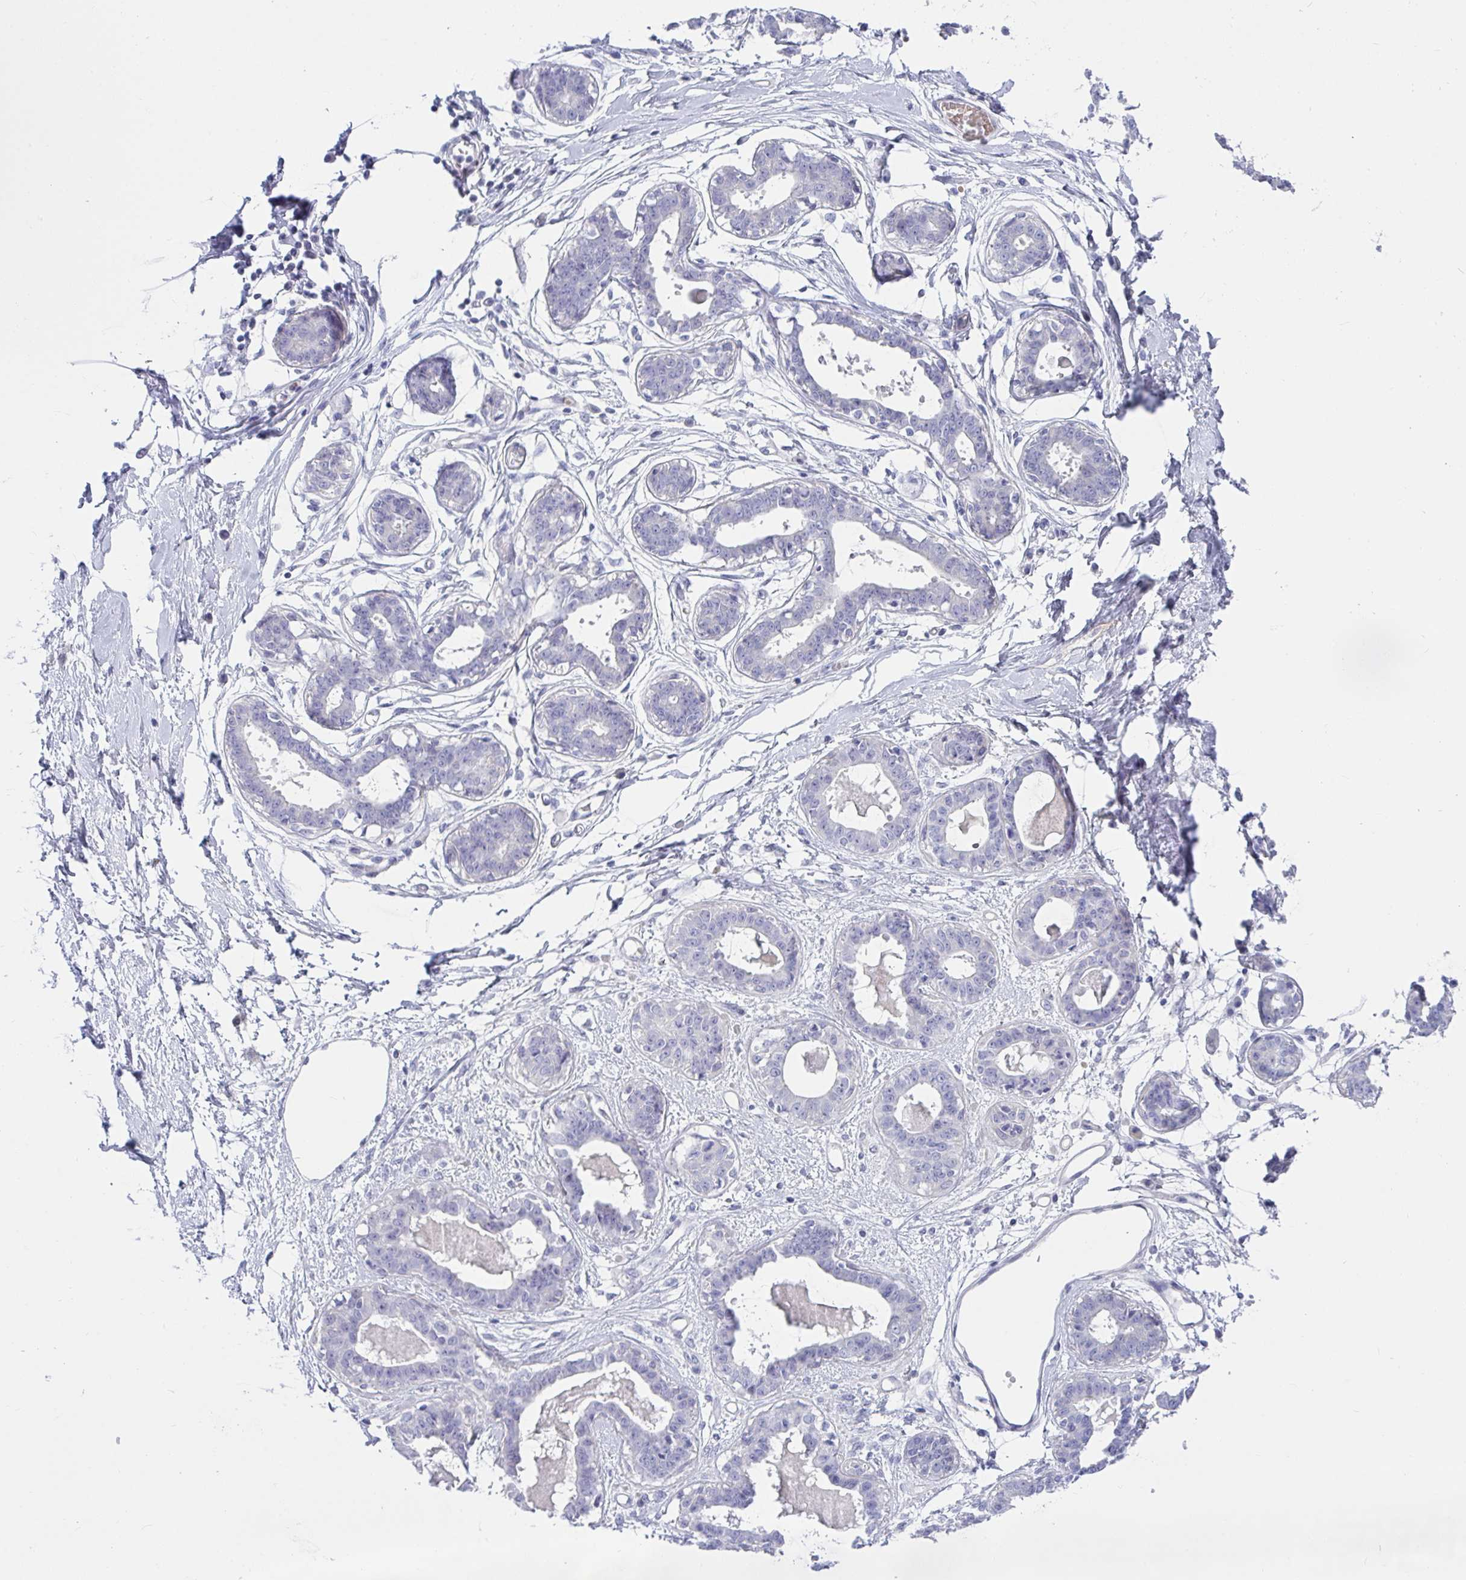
{"staining": {"intensity": "negative", "quantity": "none", "location": "none"}, "tissue": "breast", "cell_type": "Adipocytes", "image_type": "normal", "snomed": [{"axis": "morphology", "description": "Normal tissue, NOS"}, {"axis": "topography", "description": "Breast"}], "caption": "The micrograph displays no staining of adipocytes in normal breast. (Immunohistochemistry, brightfield microscopy, high magnification).", "gene": "NPY", "patient": {"sex": "female", "age": 45}}